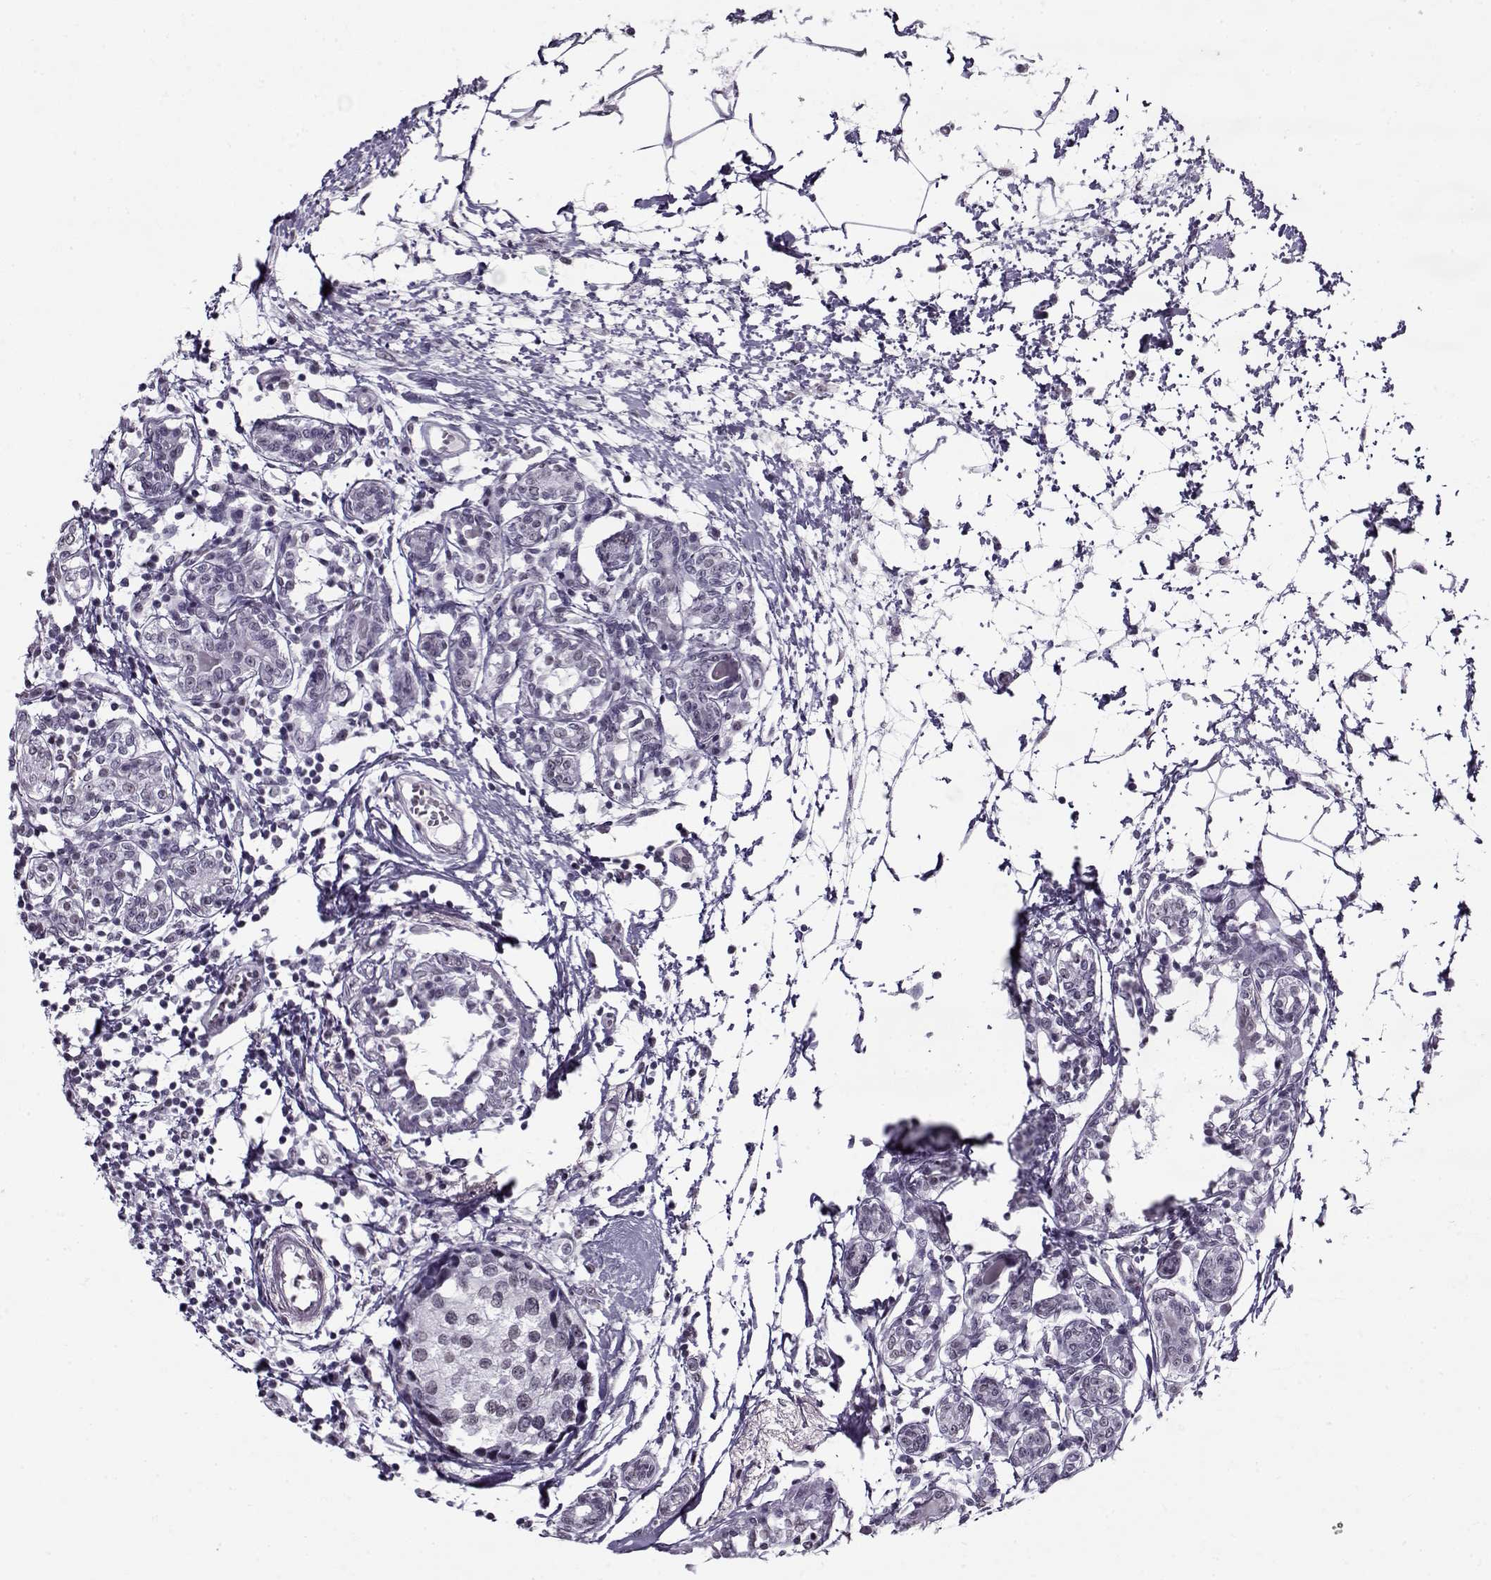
{"staining": {"intensity": "negative", "quantity": "none", "location": "none"}, "tissue": "breast cancer", "cell_type": "Tumor cells", "image_type": "cancer", "snomed": [{"axis": "morphology", "description": "Lobular carcinoma"}, {"axis": "topography", "description": "Breast"}], "caption": "Tumor cells show no significant expression in breast cancer.", "gene": "PRMT8", "patient": {"sex": "female", "age": 59}}